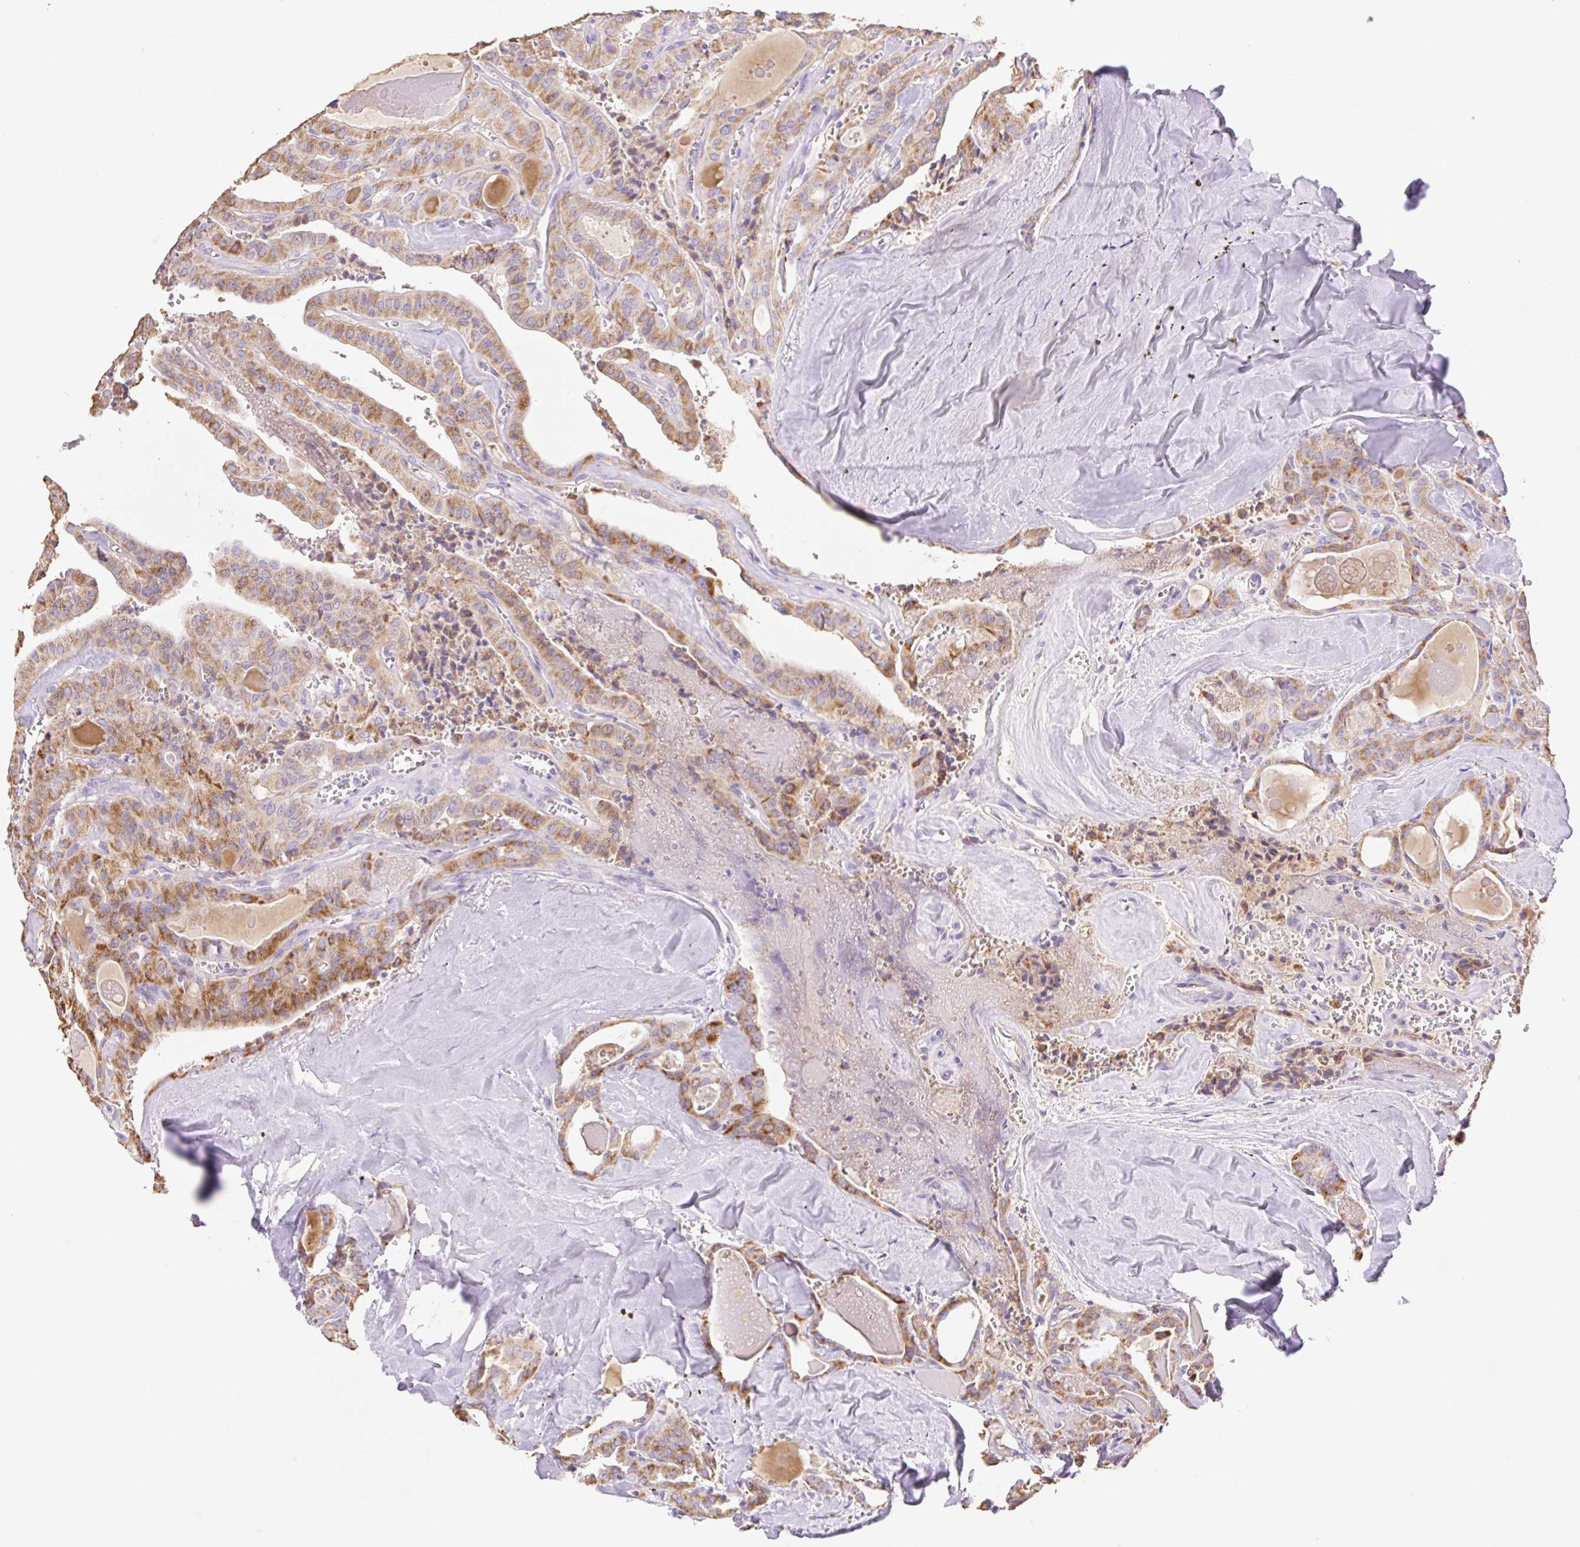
{"staining": {"intensity": "moderate", "quantity": ">75%", "location": "cytoplasmic/membranous"}, "tissue": "thyroid cancer", "cell_type": "Tumor cells", "image_type": "cancer", "snomed": [{"axis": "morphology", "description": "Papillary adenocarcinoma, NOS"}, {"axis": "topography", "description": "Thyroid gland"}], "caption": "Immunohistochemical staining of human thyroid papillary adenocarcinoma demonstrates moderate cytoplasmic/membranous protein expression in about >75% of tumor cells. Using DAB (brown) and hematoxylin (blue) stains, captured at high magnification using brightfield microscopy.", "gene": "COPZ2", "patient": {"sex": "male", "age": 52}}